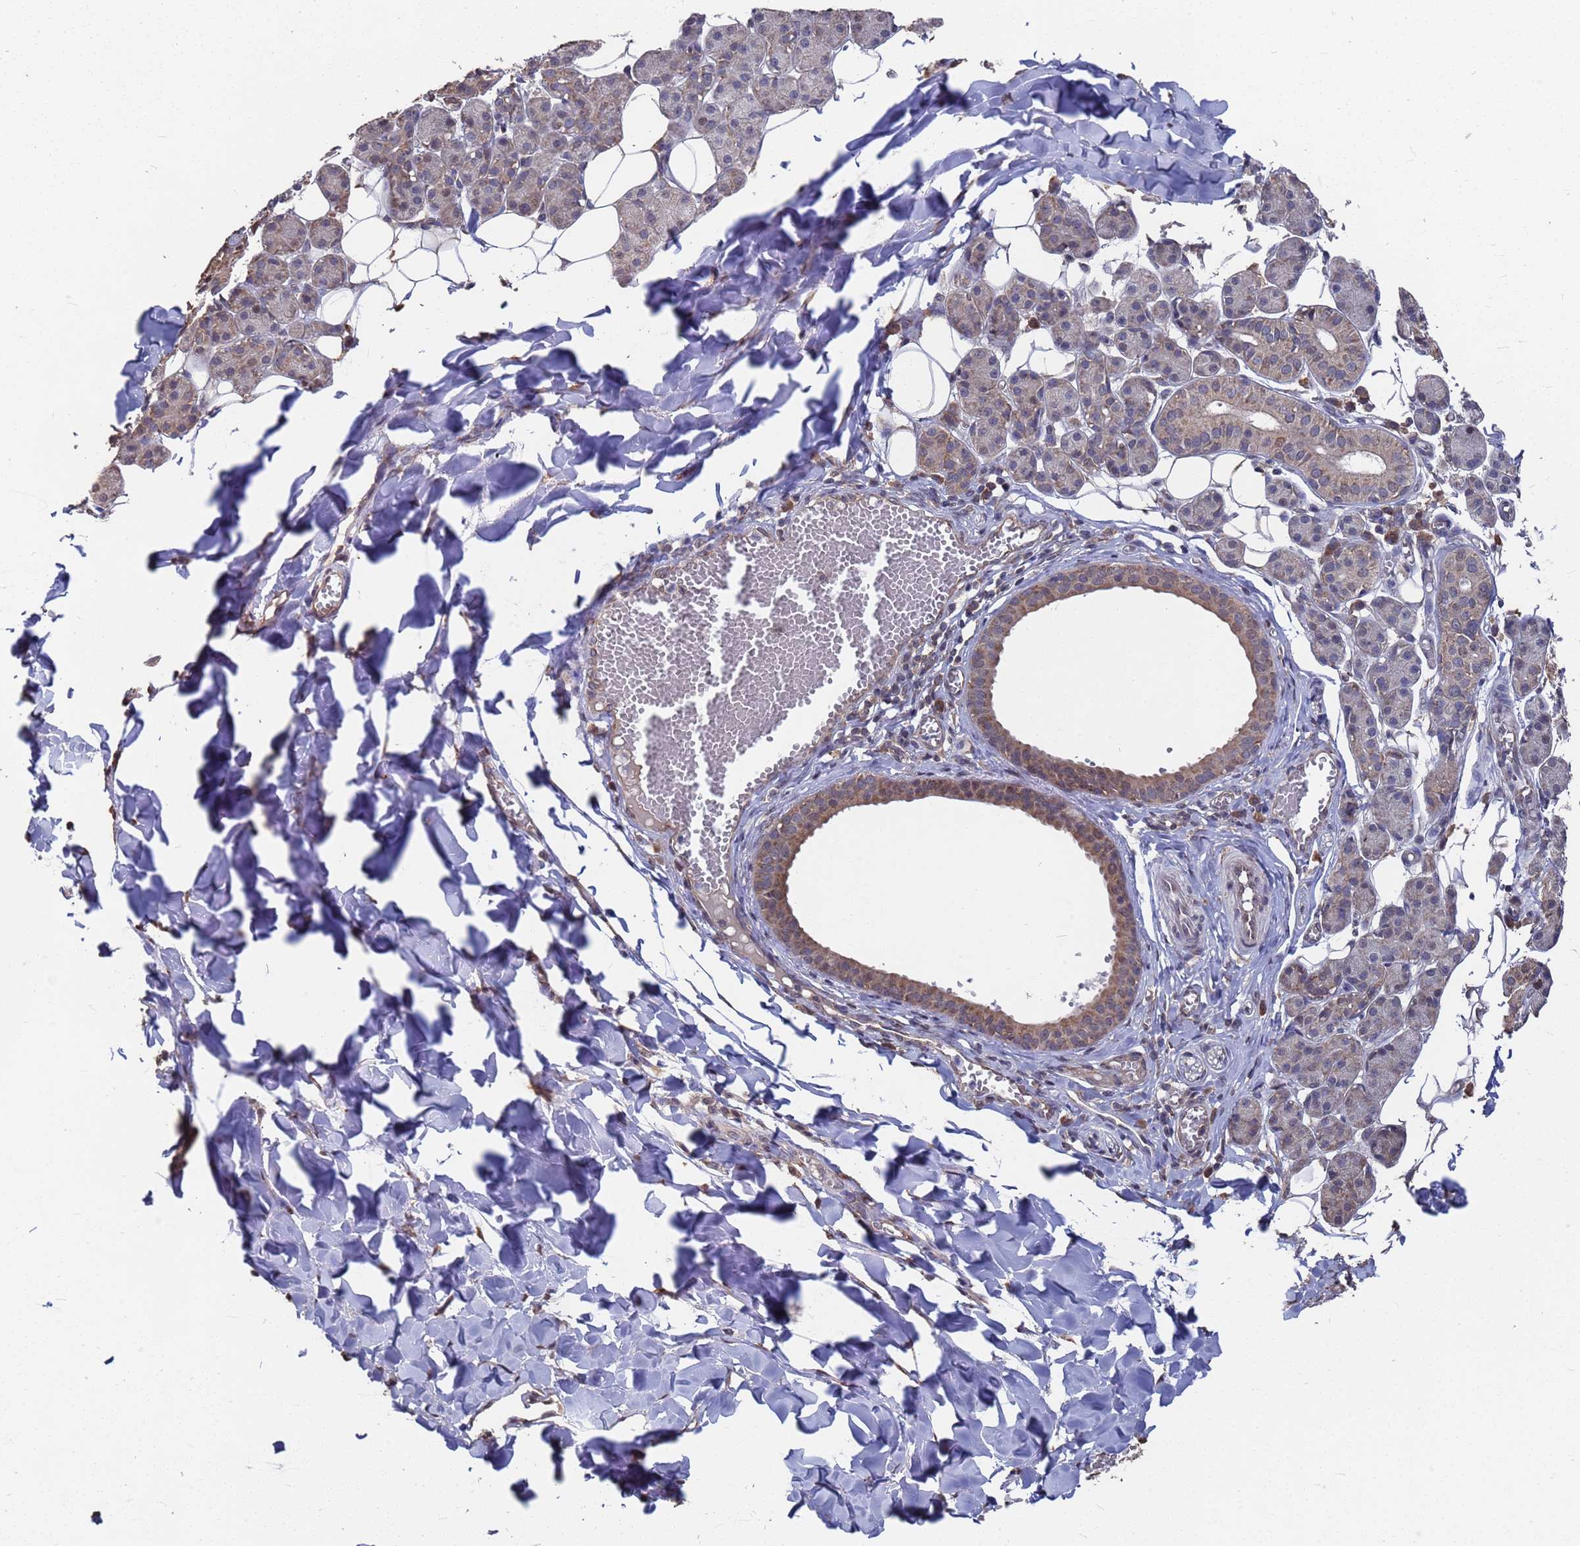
{"staining": {"intensity": "moderate", "quantity": "<25%", "location": "cytoplasmic/membranous"}, "tissue": "salivary gland", "cell_type": "Glandular cells", "image_type": "normal", "snomed": [{"axis": "morphology", "description": "Normal tissue, NOS"}, {"axis": "topography", "description": "Salivary gland"}], "caption": "Normal salivary gland shows moderate cytoplasmic/membranous expression in about <25% of glandular cells, visualized by immunohistochemistry.", "gene": "CFAP119", "patient": {"sex": "female", "age": 33}}